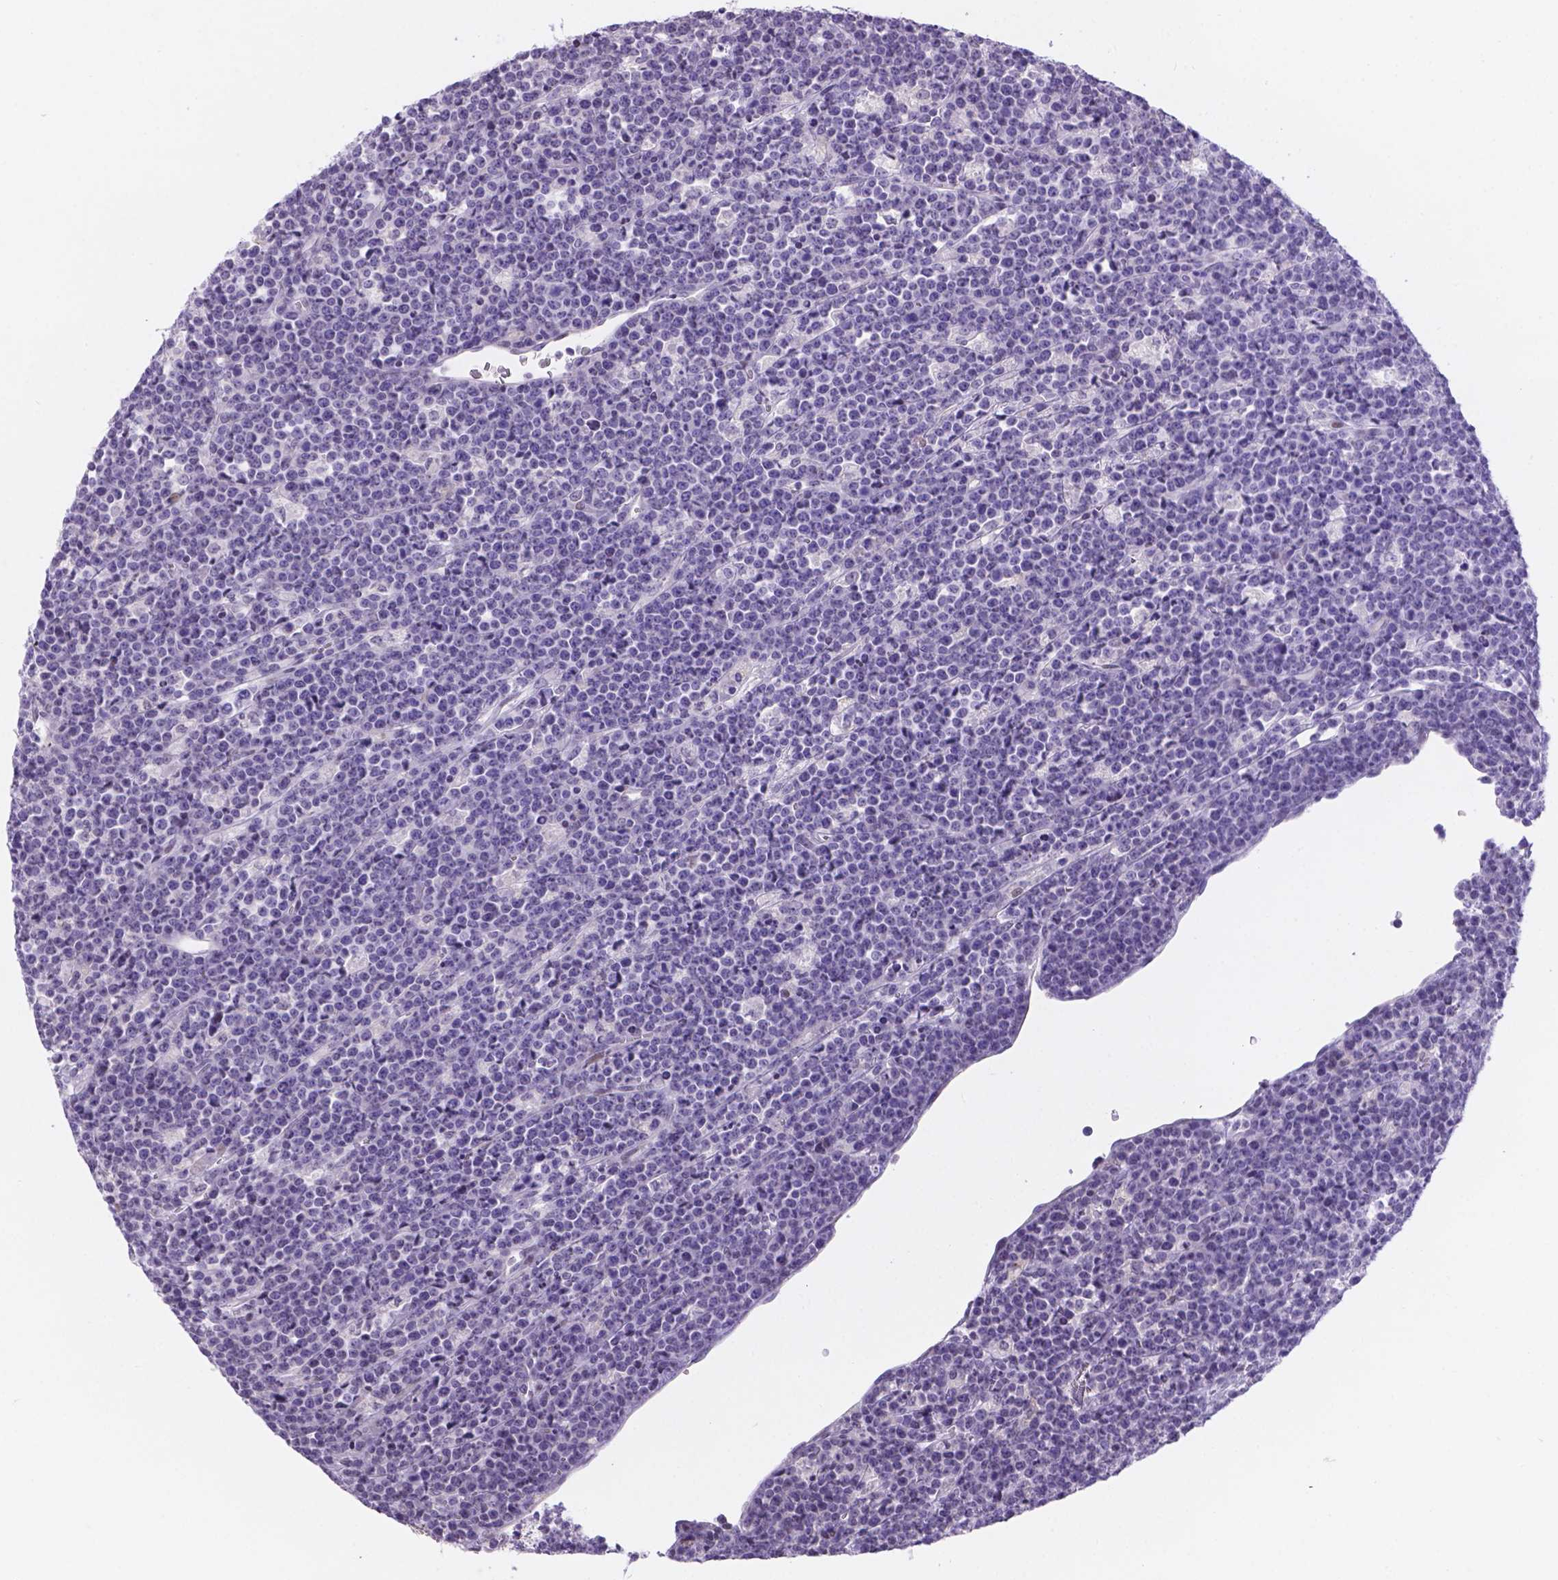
{"staining": {"intensity": "negative", "quantity": "none", "location": "none"}, "tissue": "lymphoma", "cell_type": "Tumor cells", "image_type": "cancer", "snomed": [{"axis": "morphology", "description": "Malignant lymphoma, non-Hodgkin's type, High grade"}, {"axis": "topography", "description": "Ovary"}], "caption": "An IHC histopathology image of high-grade malignant lymphoma, non-Hodgkin's type is shown. There is no staining in tumor cells of high-grade malignant lymphoma, non-Hodgkin's type. Nuclei are stained in blue.", "gene": "DMWD", "patient": {"sex": "female", "age": 56}}